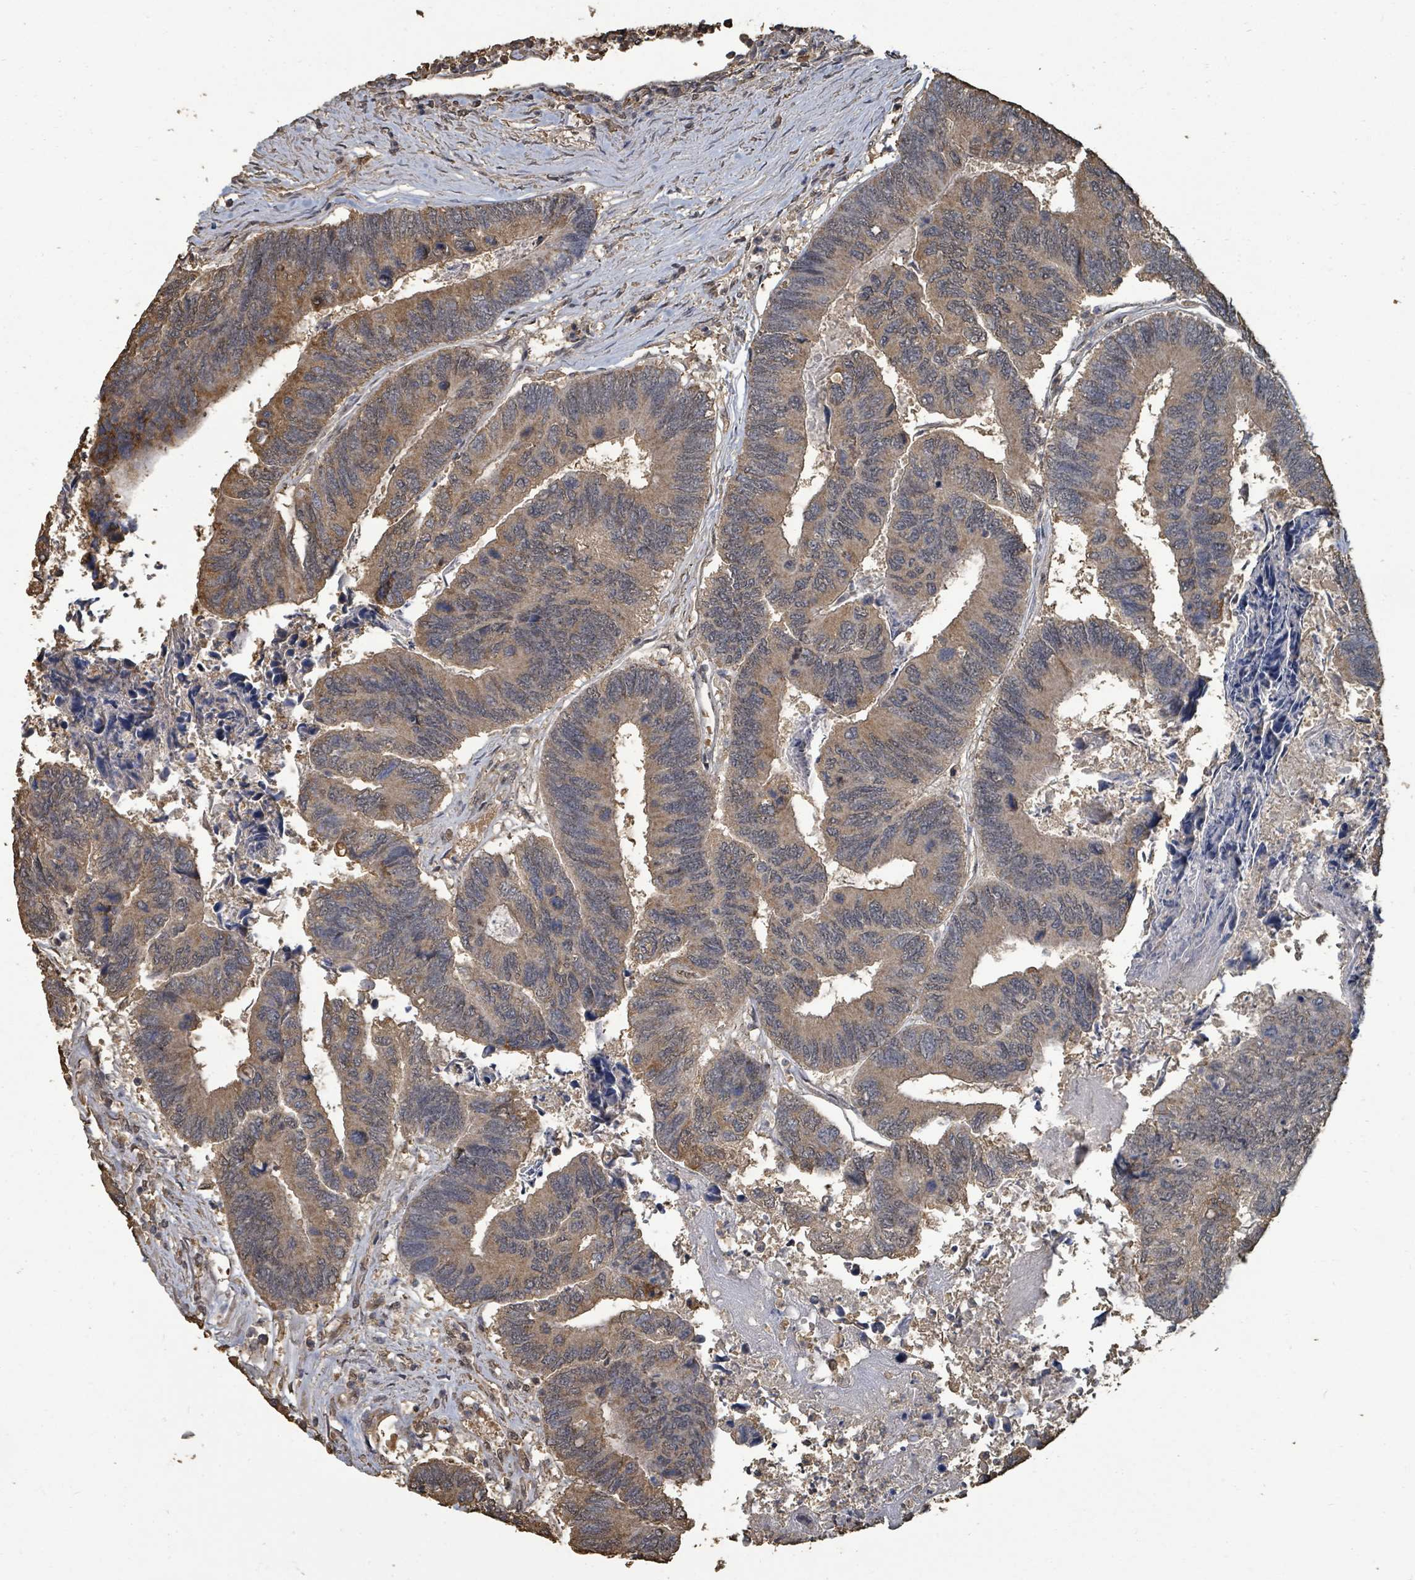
{"staining": {"intensity": "weak", "quantity": ">75%", "location": "cytoplasmic/membranous"}, "tissue": "colorectal cancer", "cell_type": "Tumor cells", "image_type": "cancer", "snomed": [{"axis": "morphology", "description": "Adenocarcinoma, NOS"}, {"axis": "topography", "description": "Colon"}], "caption": "Colorectal cancer (adenocarcinoma) stained with a brown dye reveals weak cytoplasmic/membranous positive positivity in about >75% of tumor cells.", "gene": "C6orf52", "patient": {"sex": "female", "age": 67}}